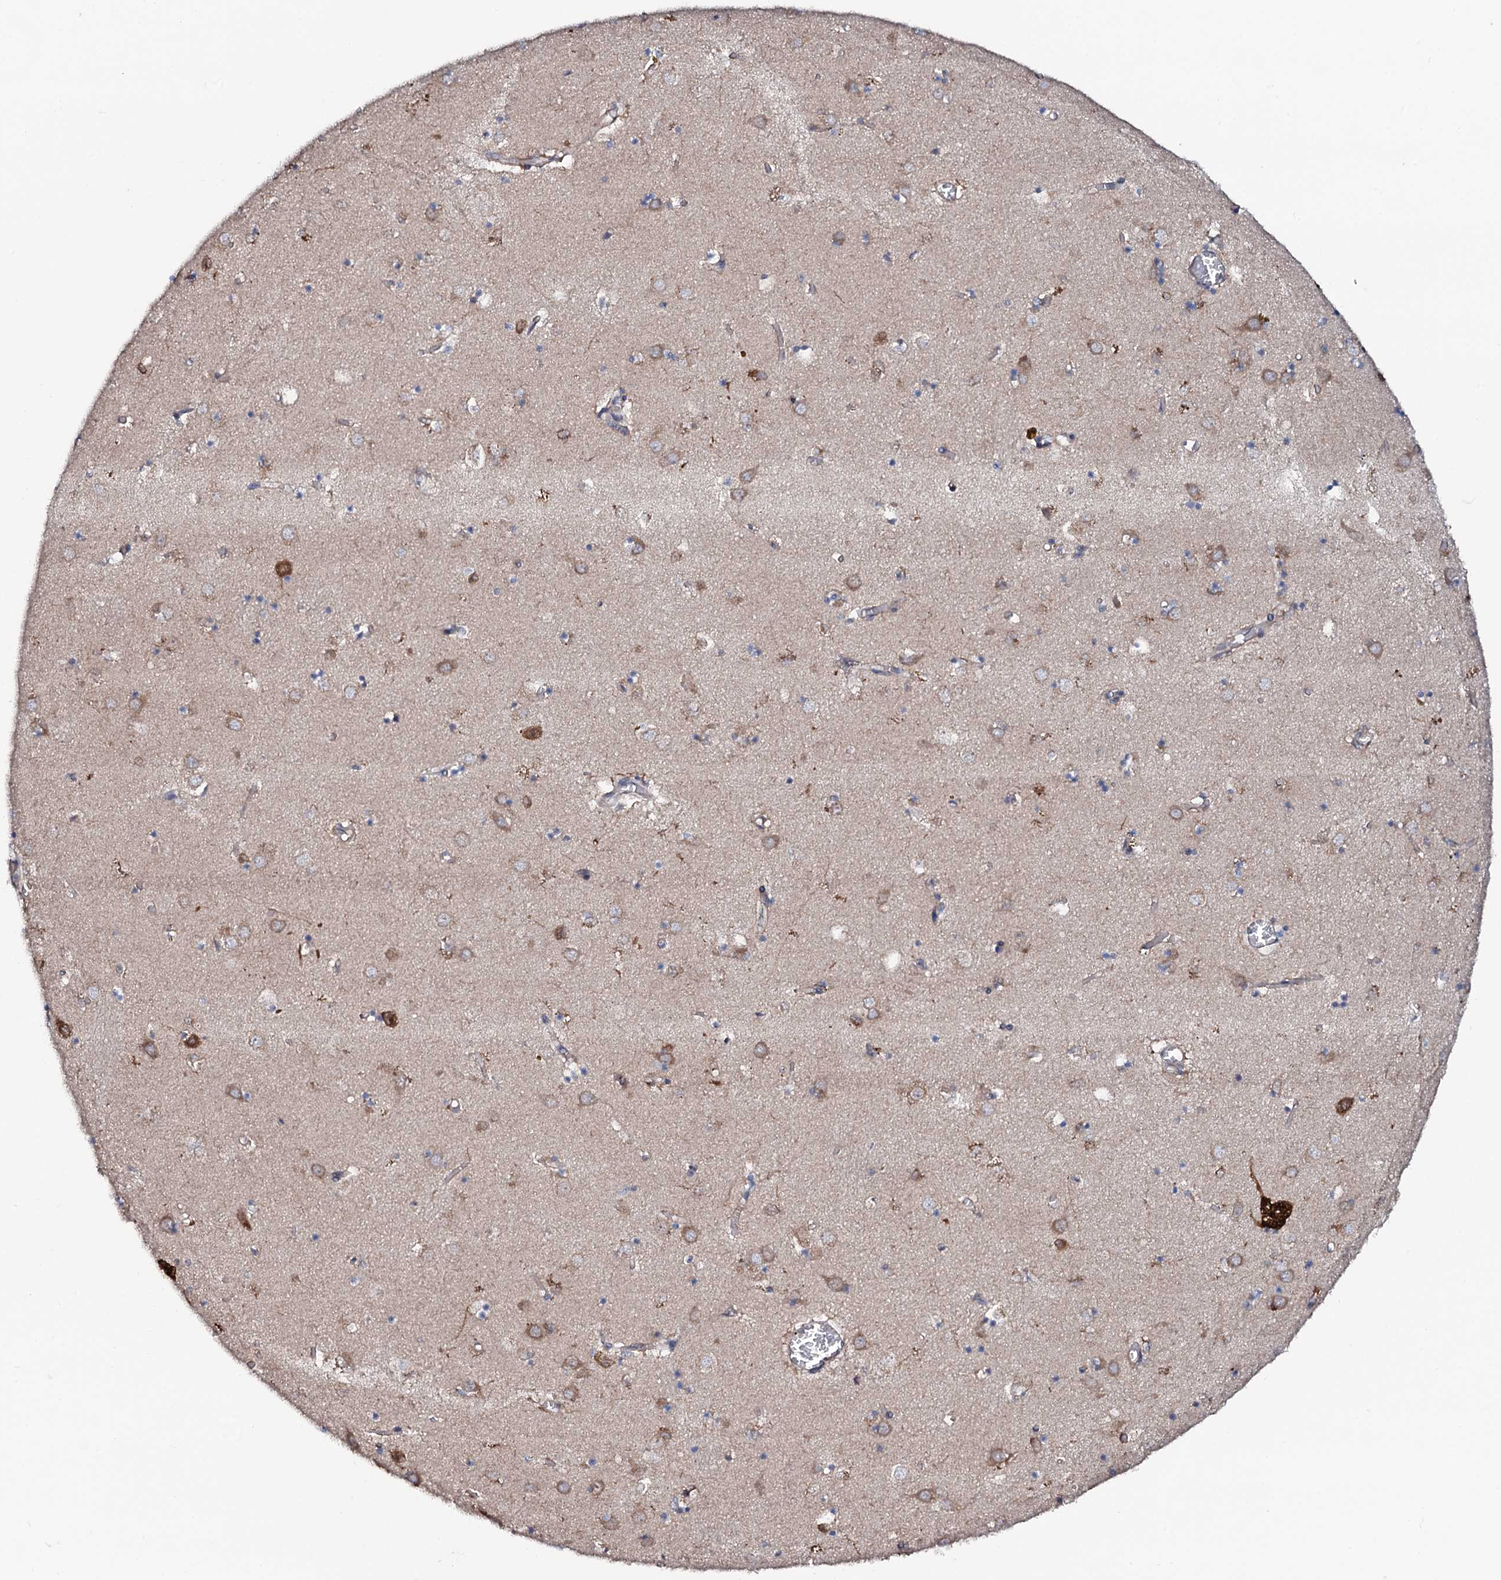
{"staining": {"intensity": "moderate", "quantity": "<25%", "location": "cytoplasmic/membranous"}, "tissue": "caudate", "cell_type": "Glial cells", "image_type": "normal", "snomed": [{"axis": "morphology", "description": "Normal tissue, NOS"}, {"axis": "topography", "description": "Lateral ventricle wall"}], "caption": "Immunohistochemical staining of unremarkable human caudate demonstrates <25% levels of moderate cytoplasmic/membranous protein positivity in about <25% of glial cells.", "gene": "PPP1R3D", "patient": {"sex": "male", "age": 70}}